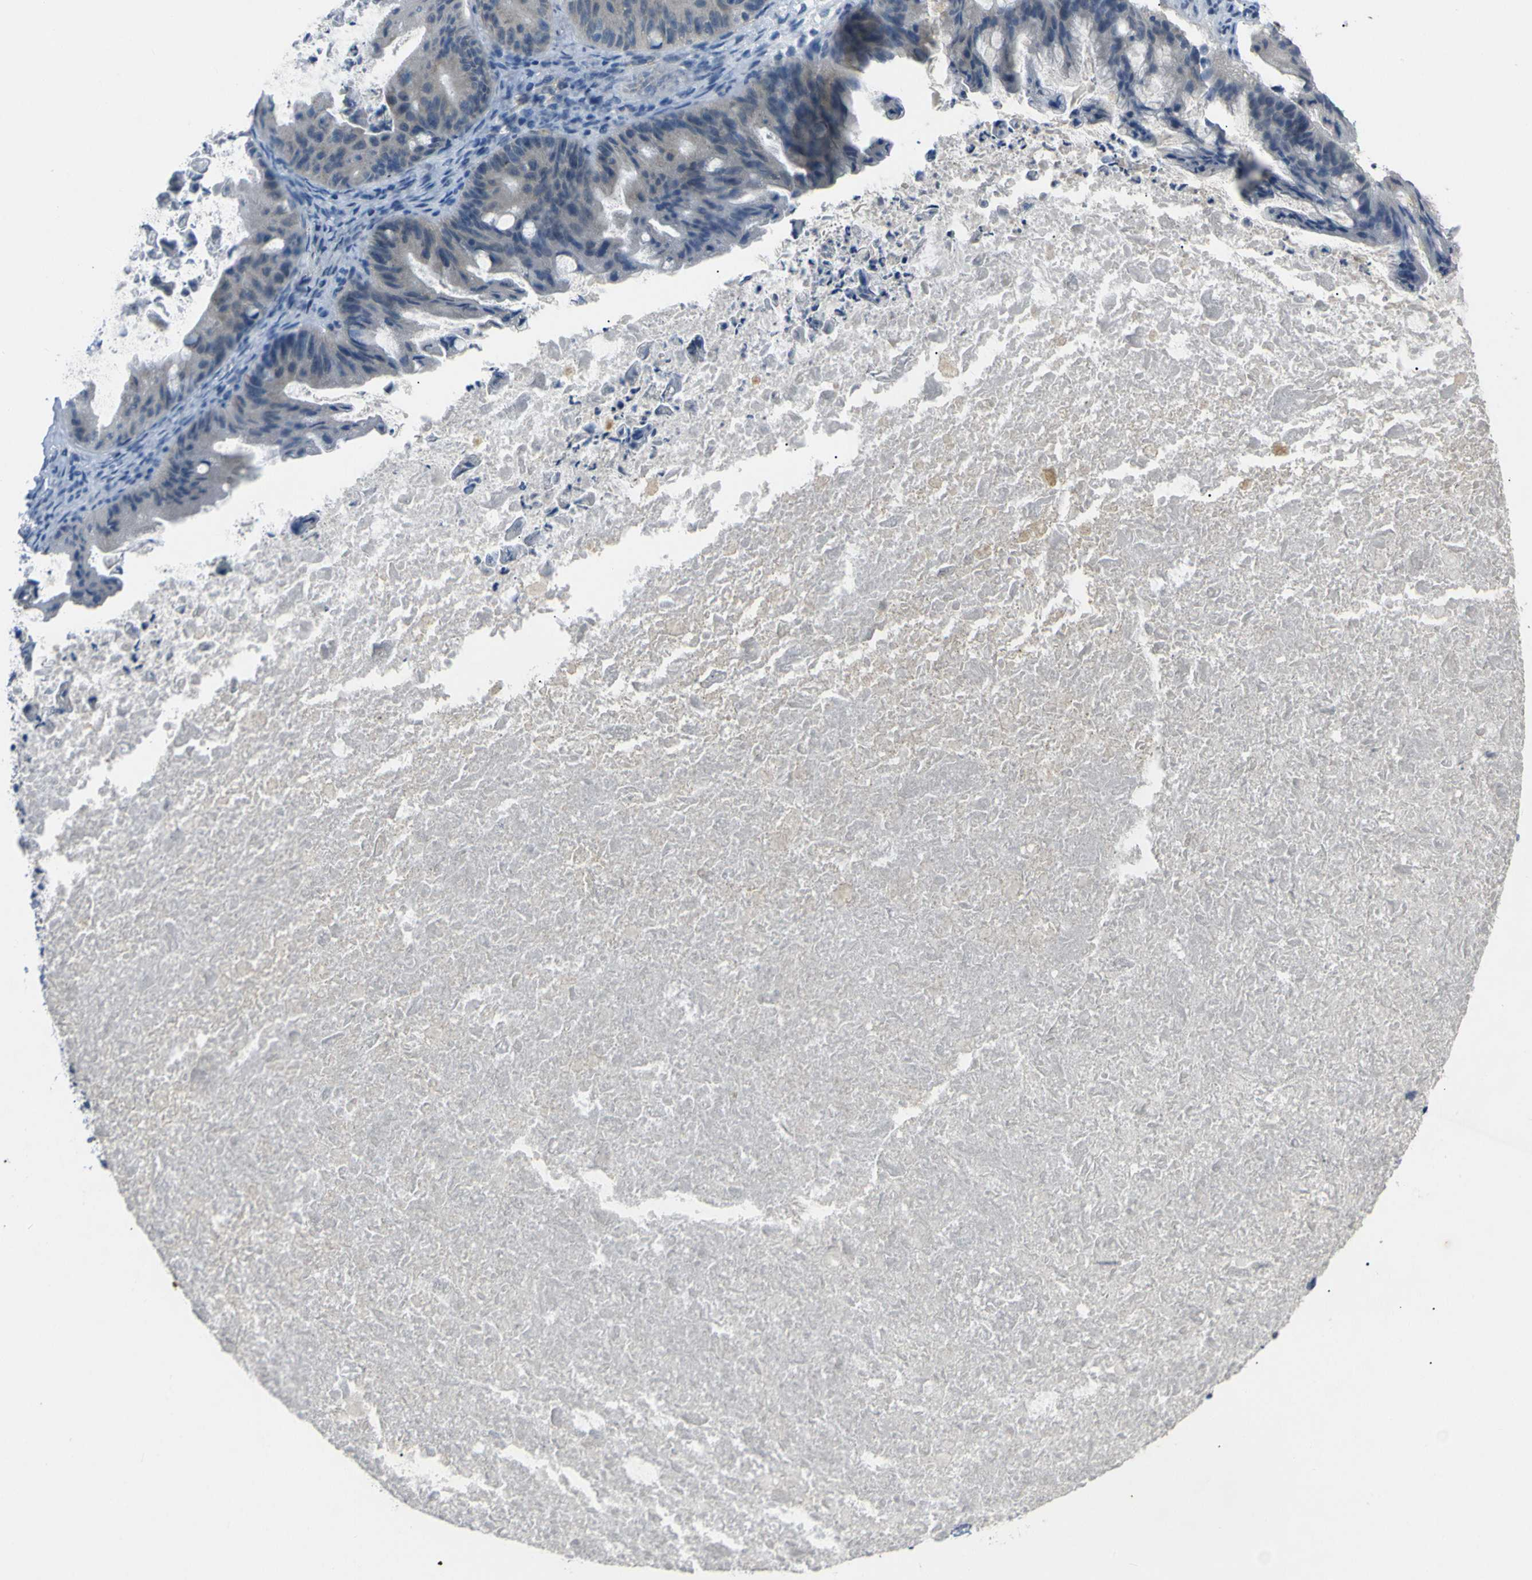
{"staining": {"intensity": "negative", "quantity": "none", "location": "none"}, "tissue": "ovarian cancer", "cell_type": "Tumor cells", "image_type": "cancer", "snomed": [{"axis": "morphology", "description": "Cystadenocarcinoma, mucinous, NOS"}, {"axis": "topography", "description": "Ovary"}], "caption": "Immunohistochemistry (IHC) histopathology image of human ovarian cancer (mucinous cystadenocarcinoma) stained for a protein (brown), which reveals no expression in tumor cells. The staining is performed using DAB brown chromogen with nuclei counter-stained in using hematoxylin.", "gene": "C6orf89", "patient": {"sex": "female", "age": 37}}